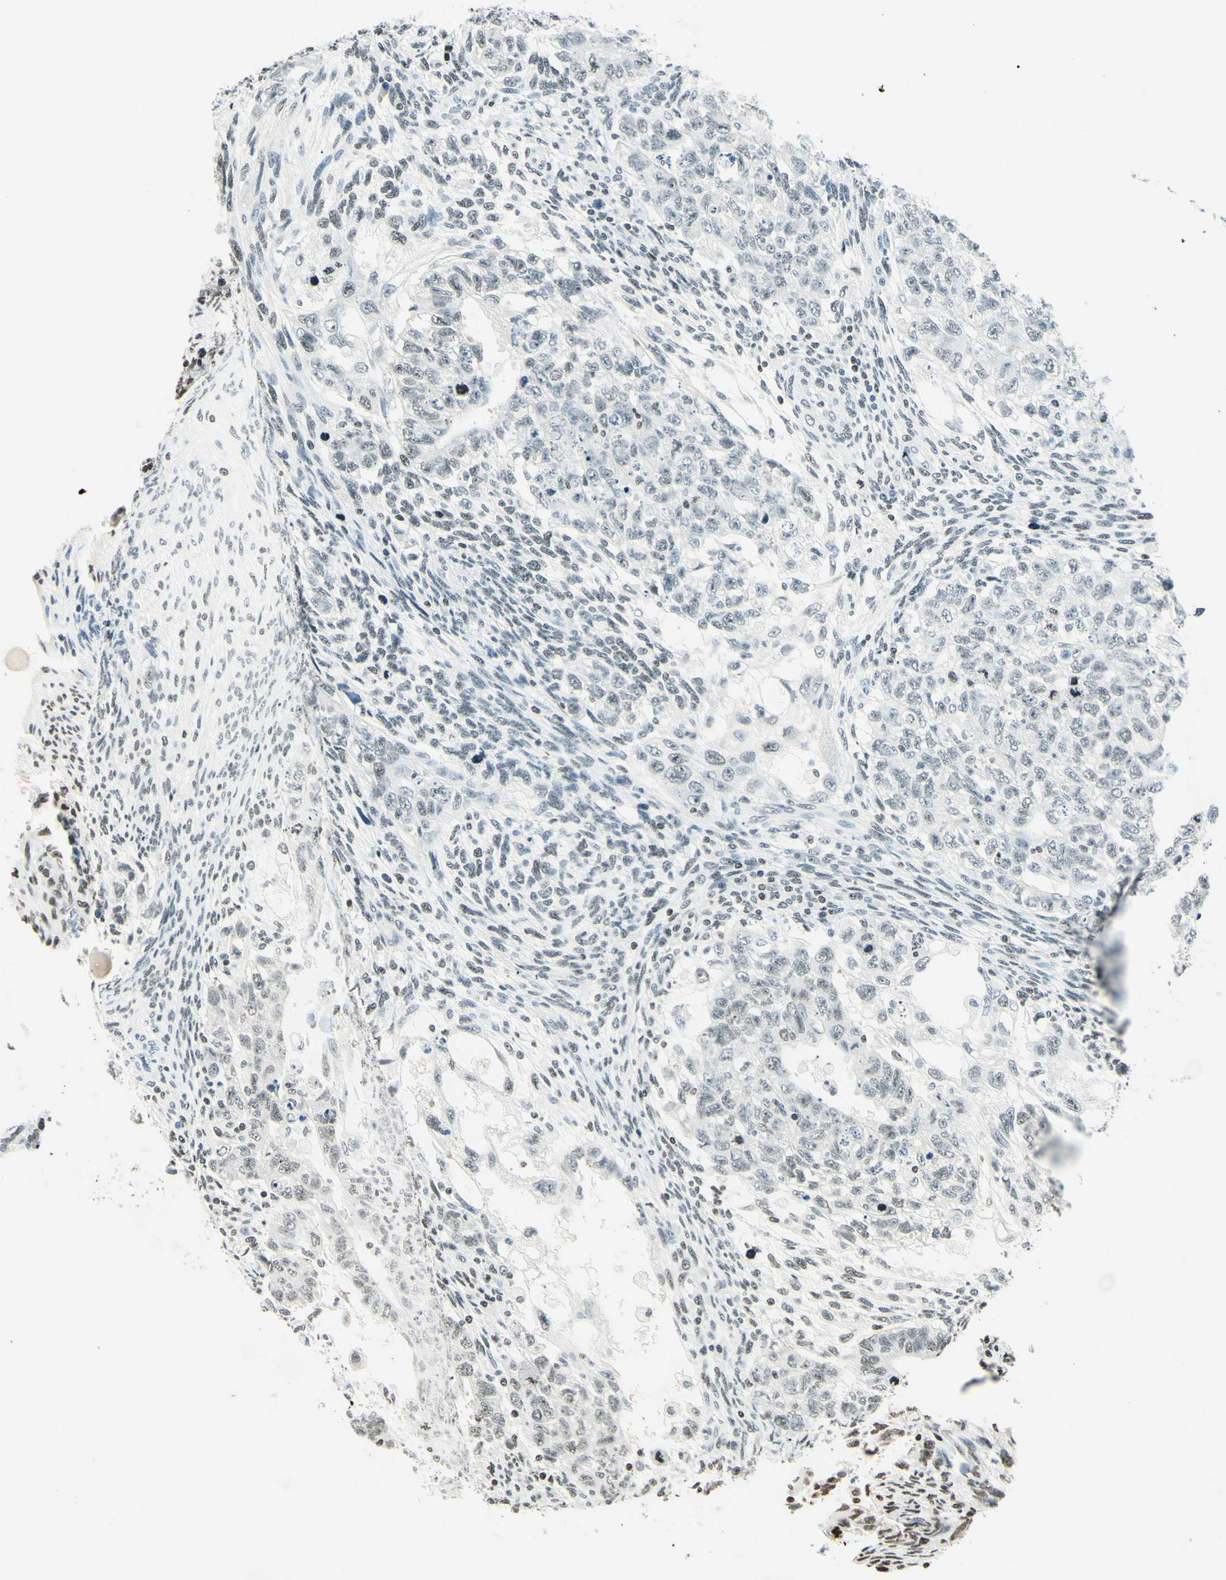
{"staining": {"intensity": "weak", "quantity": "25%-75%", "location": "nuclear"}, "tissue": "testis cancer", "cell_type": "Tumor cells", "image_type": "cancer", "snomed": [{"axis": "morphology", "description": "Normal tissue, NOS"}, {"axis": "morphology", "description": "Carcinoma, Embryonal, NOS"}, {"axis": "topography", "description": "Testis"}], "caption": "A photomicrograph of human testis cancer stained for a protein reveals weak nuclear brown staining in tumor cells.", "gene": "MSH2", "patient": {"sex": "male", "age": 36}}